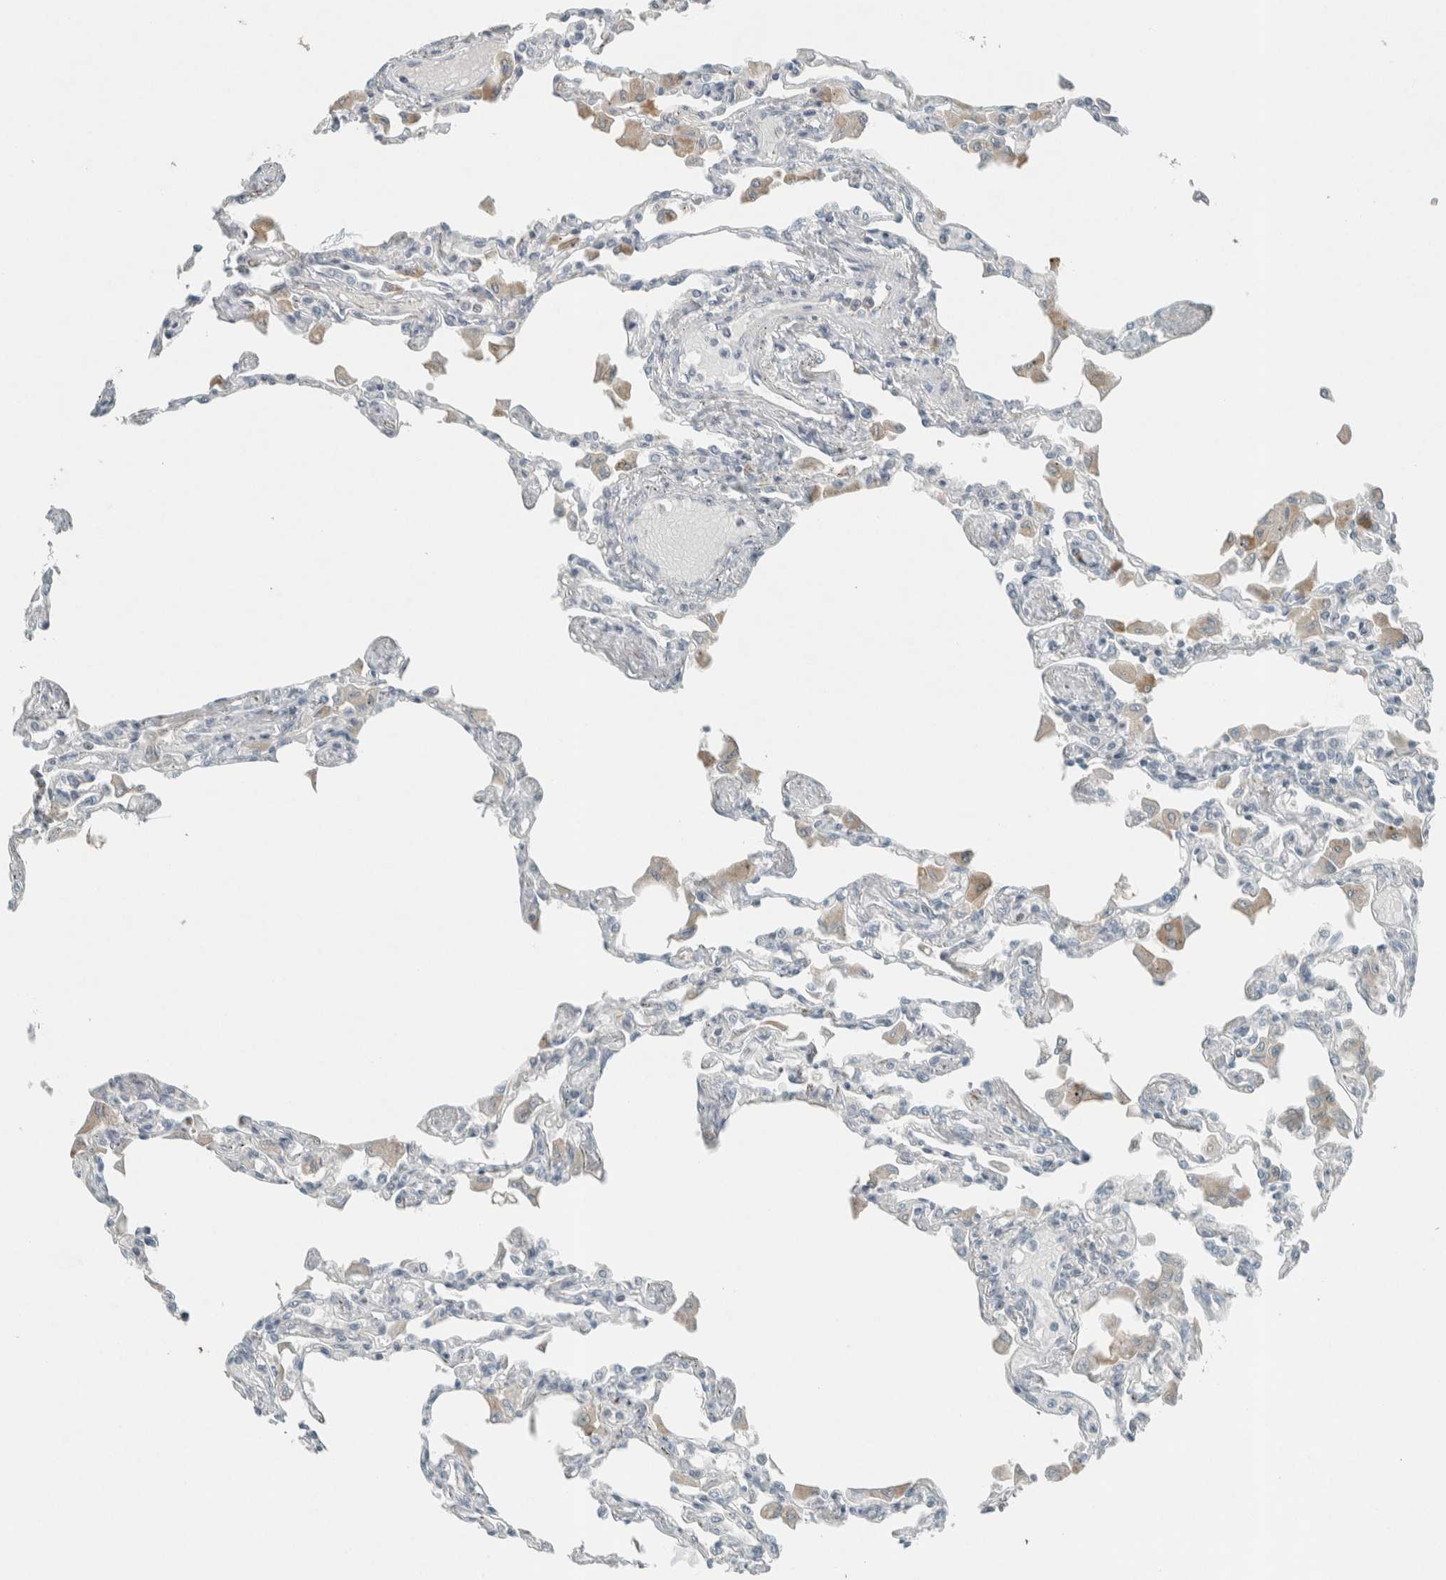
{"staining": {"intensity": "negative", "quantity": "none", "location": "none"}, "tissue": "lung", "cell_type": "Alveolar cells", "image_type": "normal", "snomed": [{"axis": "morphology", "description": "Normal tissue, NOS"}, {"axis": "topography", "description": "Bronchus"}, {"axis": "topography", "description": "Lung"}], "caption": "Image shows no protein staining in alveolar cells of normal lung. (DAB immunohistochemistry (IHC), high magnification).", "gene": "CERCAM", "patient": {"sex": "female", "age": 49}}